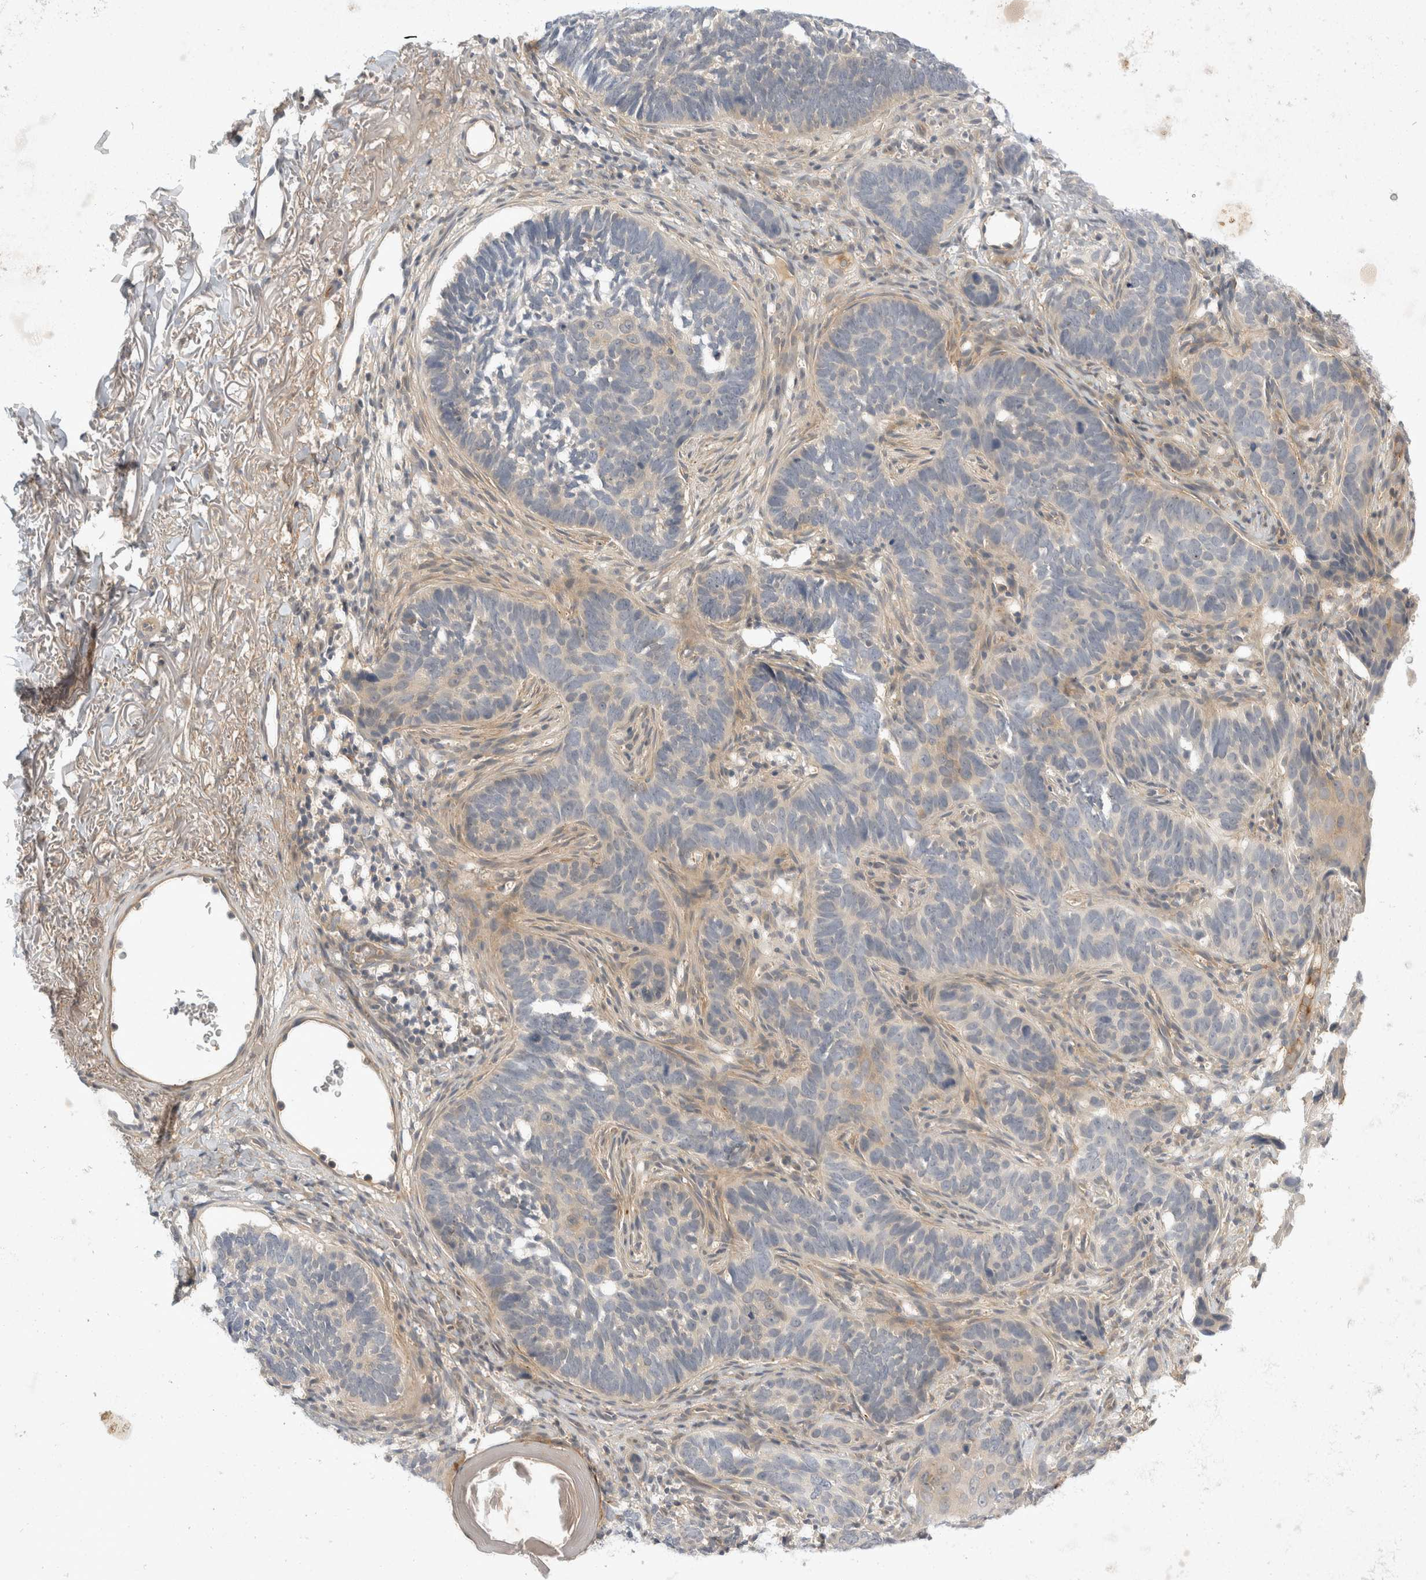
{"staining": {"intensity": "negative", "quantity": "none", "location": "none"}, "tissue": "skin cancer", "cell_type": "Tumor cells", "image_type": "cancer", "snomed": [{"axis": "morphology", "description": "Normal tissue, NOS"}, {"axis": "morphology", "description": "Basal cell carcinoma"}, {"axis": "topography", "description": "Skin"}], "caption": "Human skin basal cell carcinoma stained for a protein using immunohistochemistry (IHC) shows no expression in tumor cells.", "gene": "TOM1L2", "patient": {"sex": "male", "age": 77}}